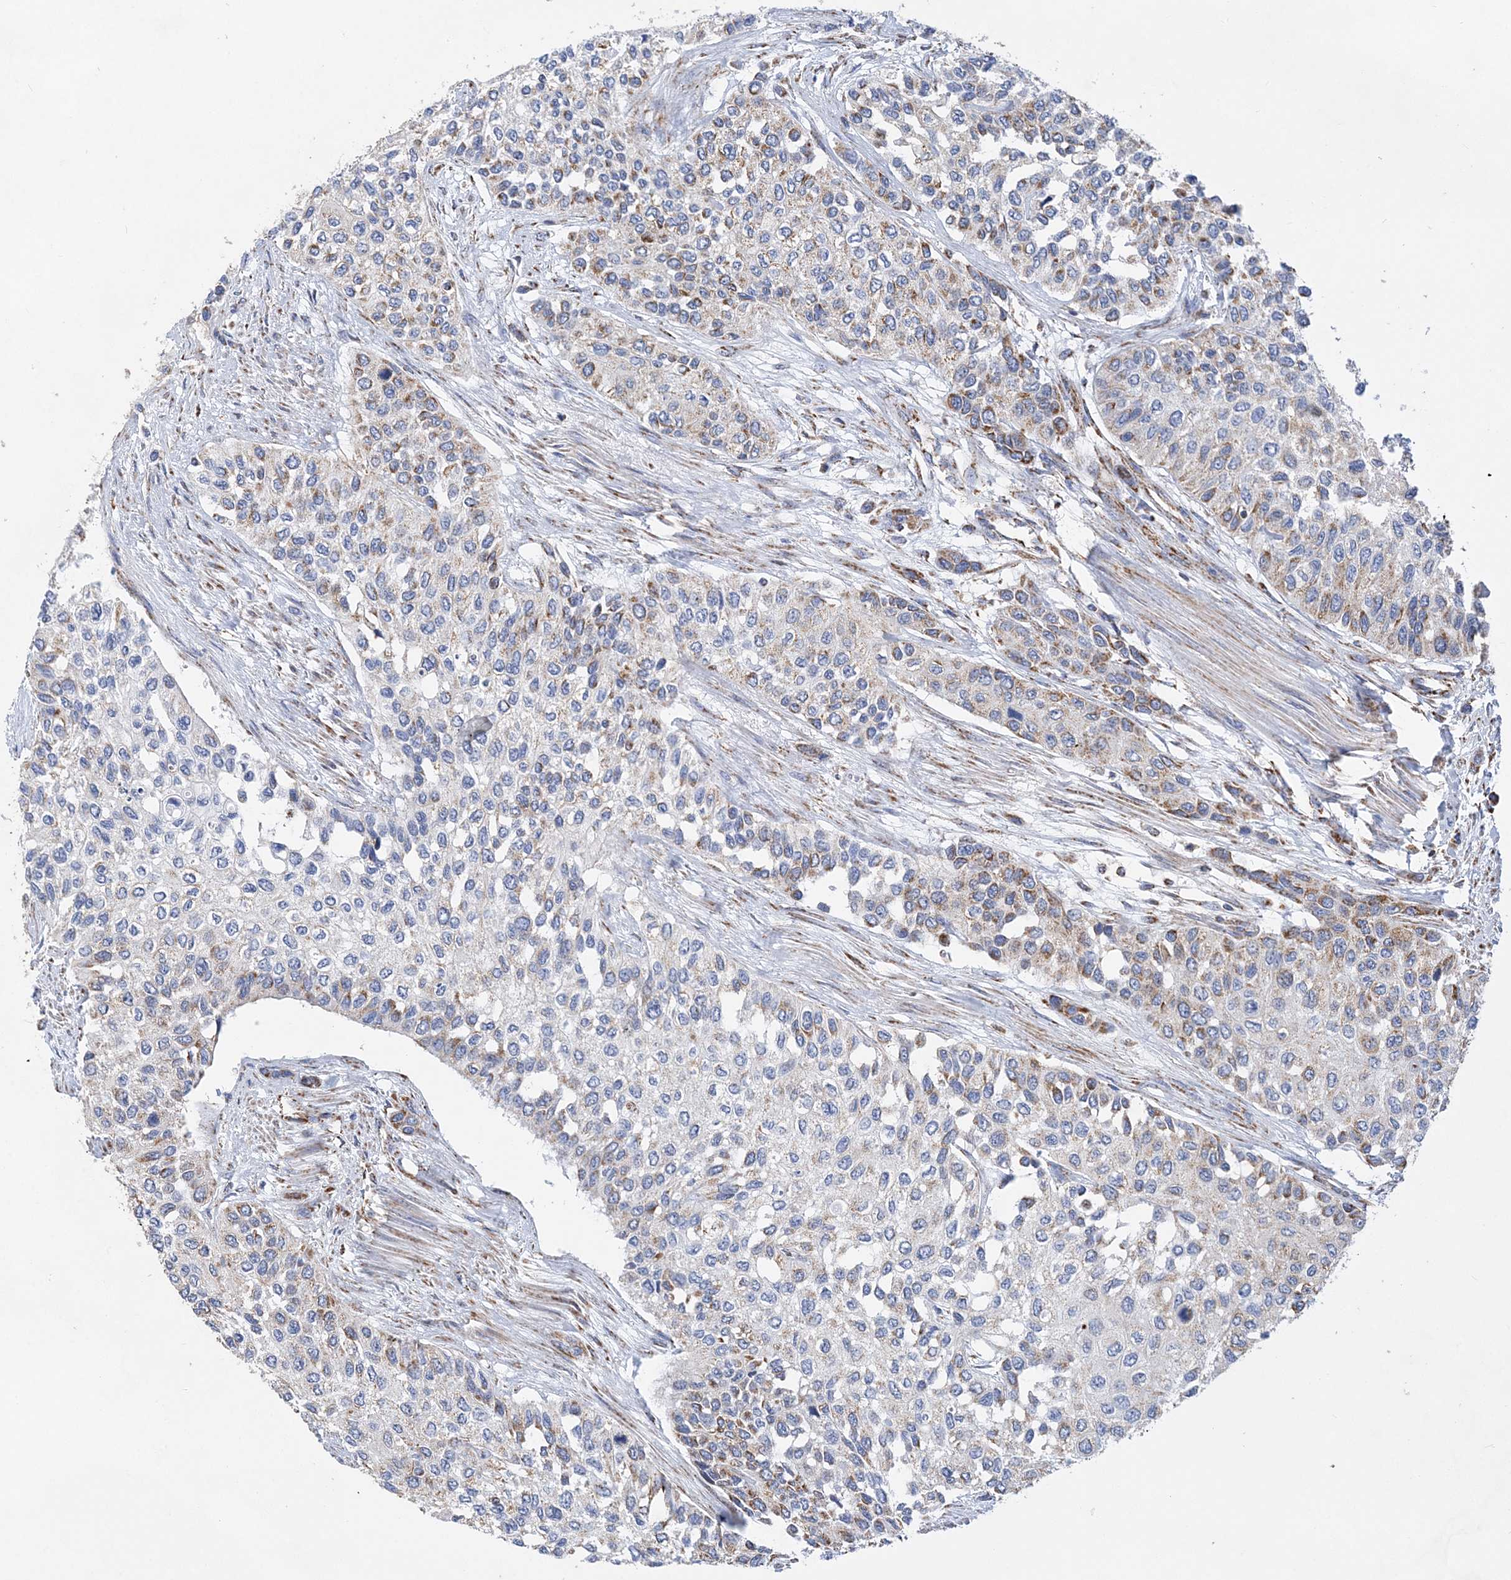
{"staining": {"intensity": "moderate", "quantity": "<25%", "location": "cytoplasmic/membranous"}, "tissue": "urothelial cancer", "cell_type": "Tumor cells", "image_type": "cancer", "snomed": [{"axis": "morphology", "description": "Normal tissue, NOS"}, {"axis": "morphology", "description": "Urothelial carcinoma, High grade"}, {"axis": "topography", "description": "Vascular tissue"}, {"axis": "topography", "description": "Urinary bladder"}], "caption": "IHC of high-grade urothelial carcinoma exhibits low levels of moderate cytoplasmic/membranous positivity in approximately <25% of tumor cells. The protein of interest is stained brown, and the nuclei are stained in blue (DAB (3,3'-diaminobenzidine) IHC with brightfield microscopy, high magnification).", "gene": "ACOT9", "patient": {"sex": "female", "age": 56}}